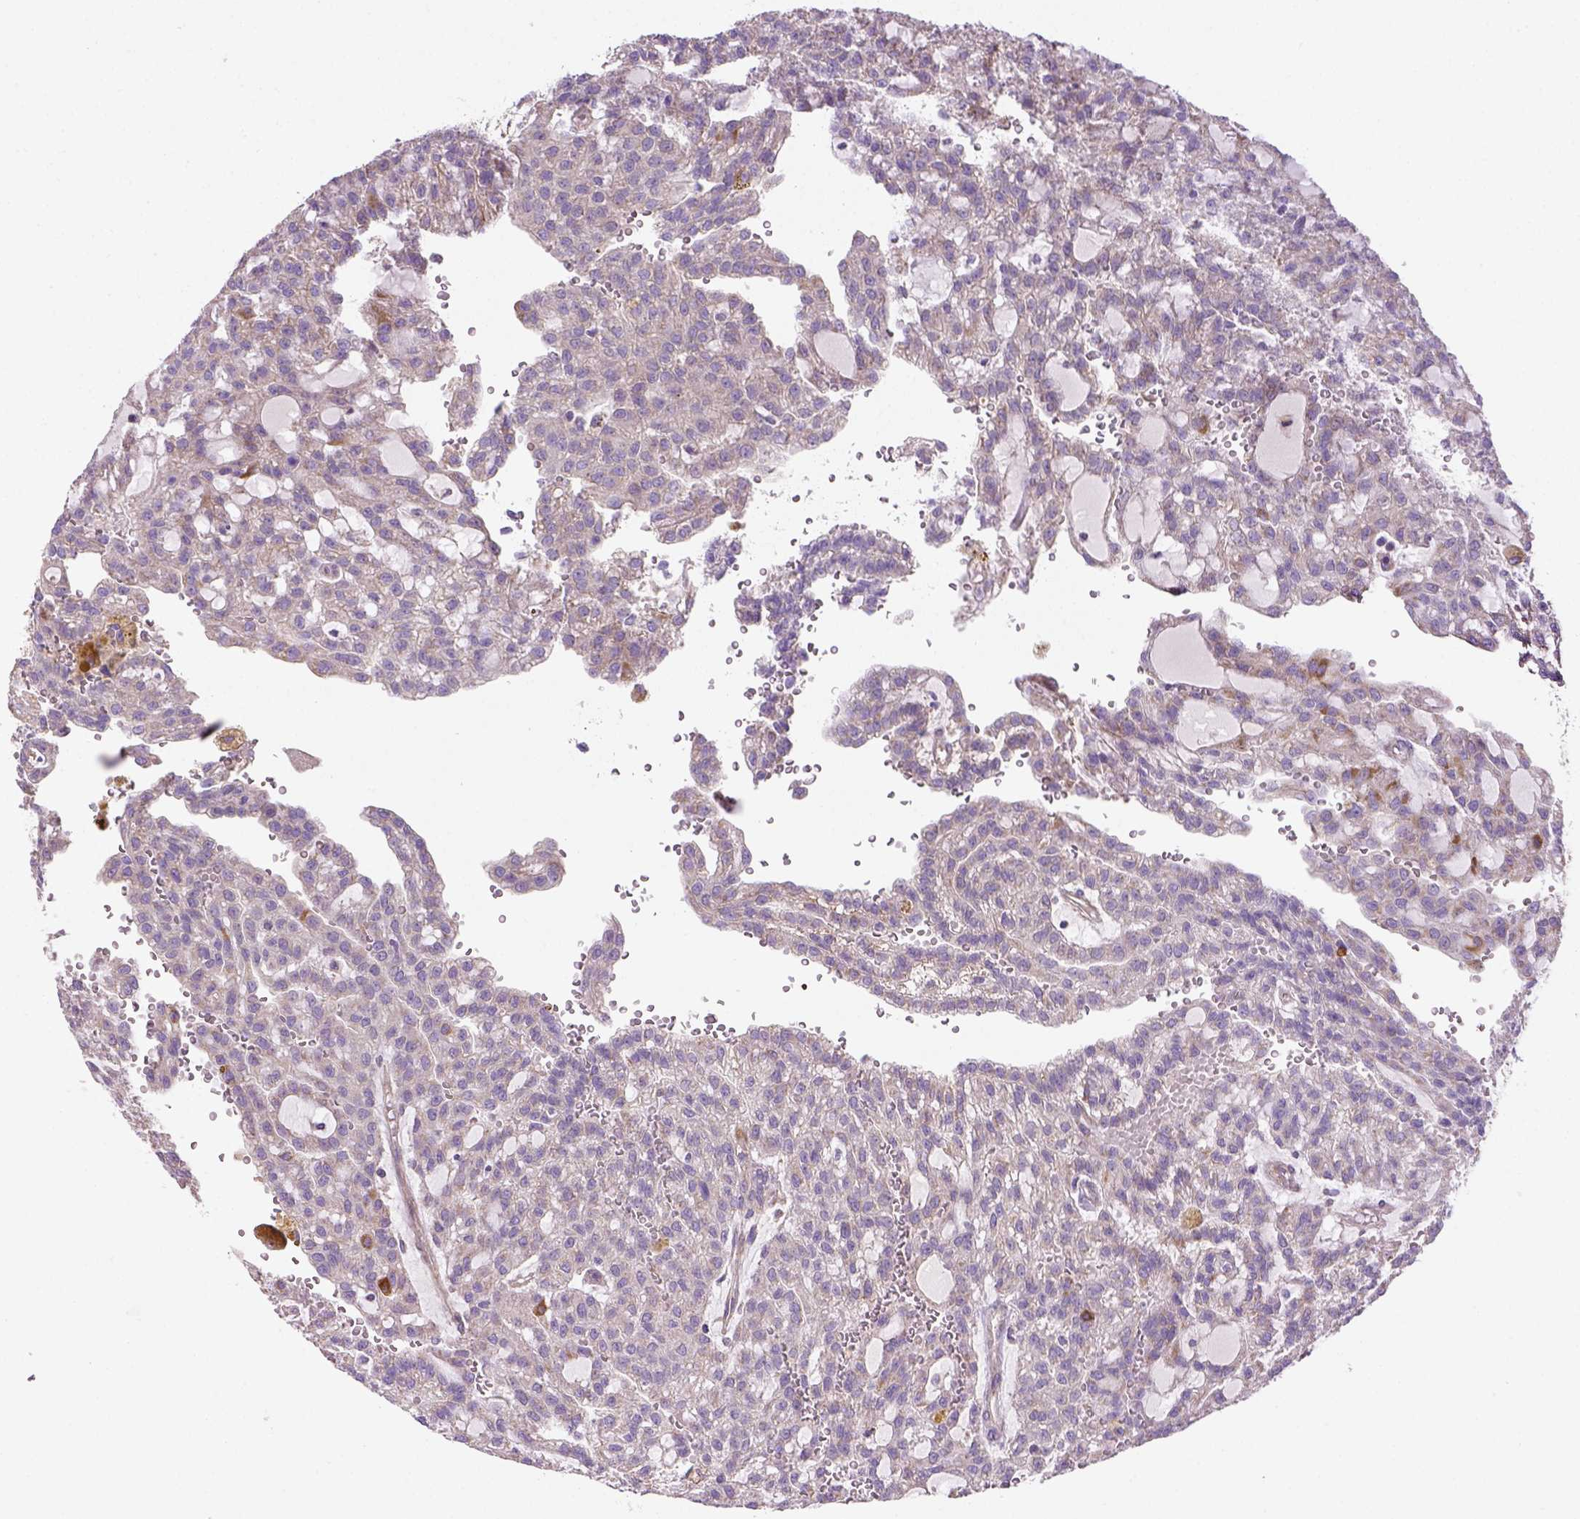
{"staining": {"intensity": "negative", "quantity": "none", "location": "none"}, "tissue": "renal cancer", "cell_type": "Tumor cells", "image_type": "cancer", "snomed": [{"axis": "morphology", "description": "Adenocarcinoma, NOS"}, {"axis": "topography", "description": "Kidney"}], "caption": "Photomicrograph shows no protein expression in tumor cells of renal adenocarcinoma tissue.", "gene": "HTRA1", "patient": {"sex": "male", "age": 63}}